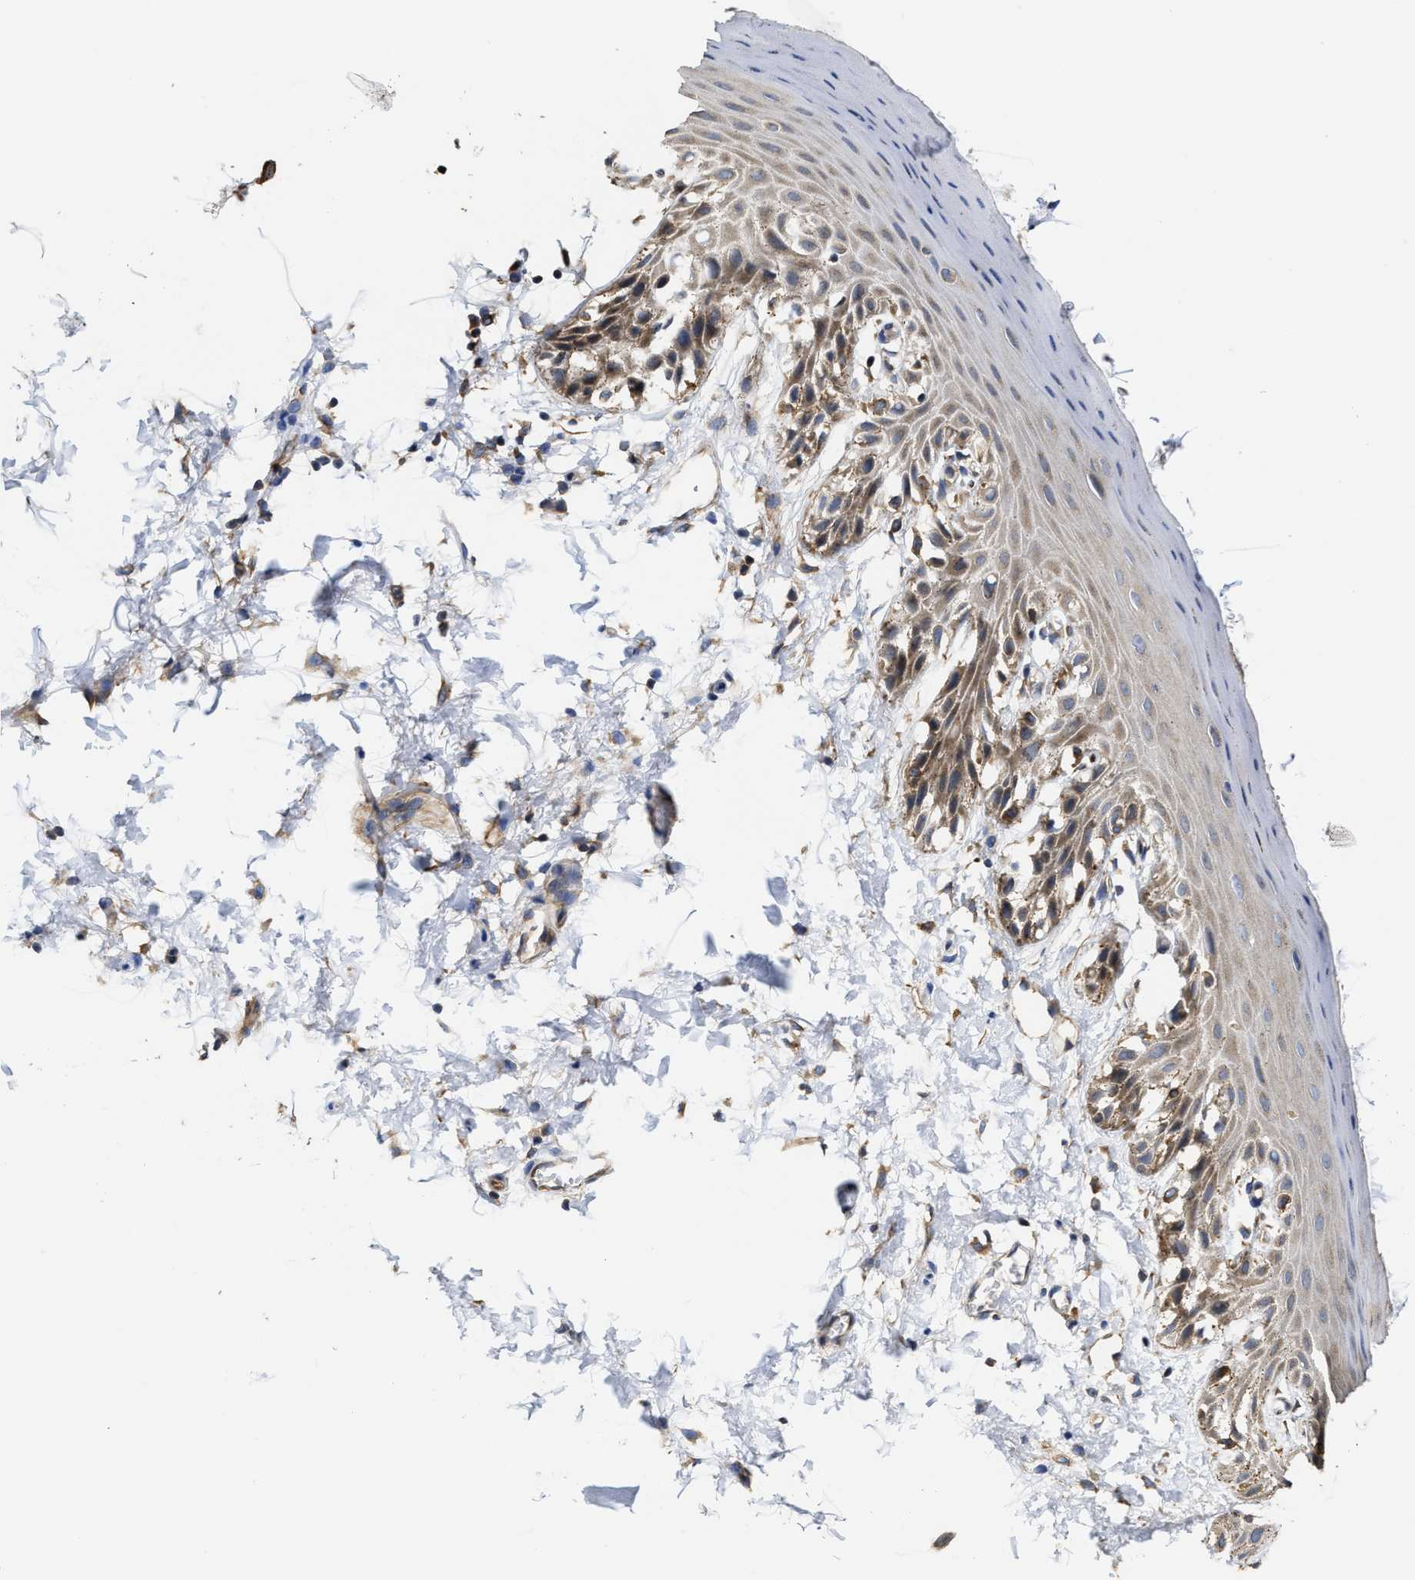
{"staining": {"intensity": "moderate", "quantity": "25%-75%", "location": "cytoplasmic/membranous"}, "tissue": "skin", "cell_type": "Epidermal cells", "image_type": "normal", "snomed": [{"axis": "morphology", "description": "Normal tissue, NOS"}, {"axis": "topography", "description": "Anal"}], "caption": "The image shows immunohistochemical staining of benign skin. There is moderate cytoplasmic/membranous expression is seen in approximately 25%-75% of epidermal cells. (DAB = brown stain, brightfield microscopy at high magnification).", "gene": "TRAF6", "patient": {"sex": "male", "age": 44}}